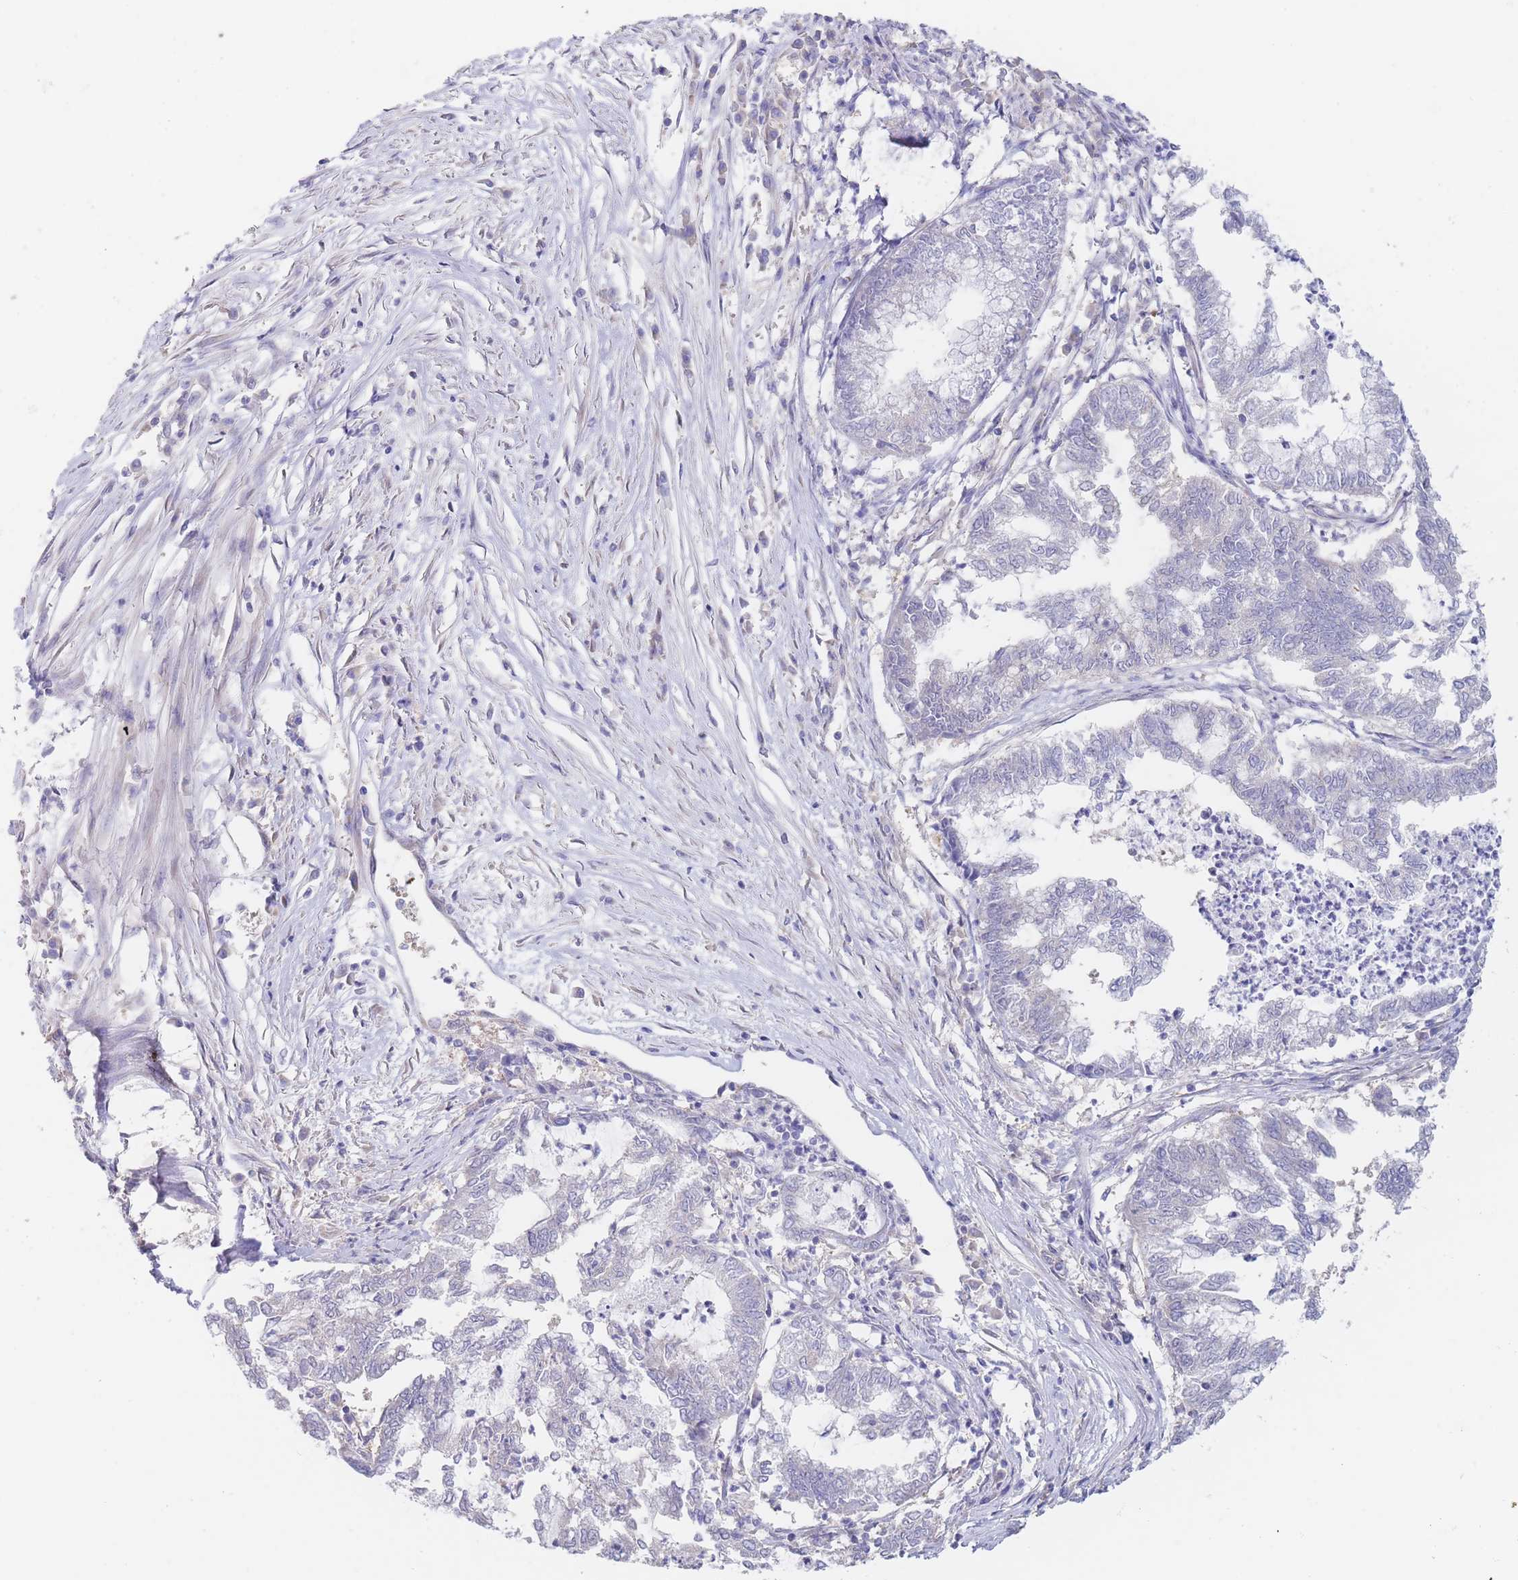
{"staining": {"intensity": "negative", "quantity": "none", "location": "none"}, "tissue": "endometrial cancer", "cell_type": "Tumor cells", "image_type": "cancer", "snomed": [{"axis": "morphology", "description": "Adenocarcinoma, NOS"}, {"axis": "topography", "description": "Endometrium"}], "caption": "DAB (3,3'-diaminobenzidine) immunohistochemical staining of human adenocarcinoma (endometrial) displays no significant positivity in tumor cells.", "gene": "ZNF281", "patient": {"sex": "female", "age": 79}}